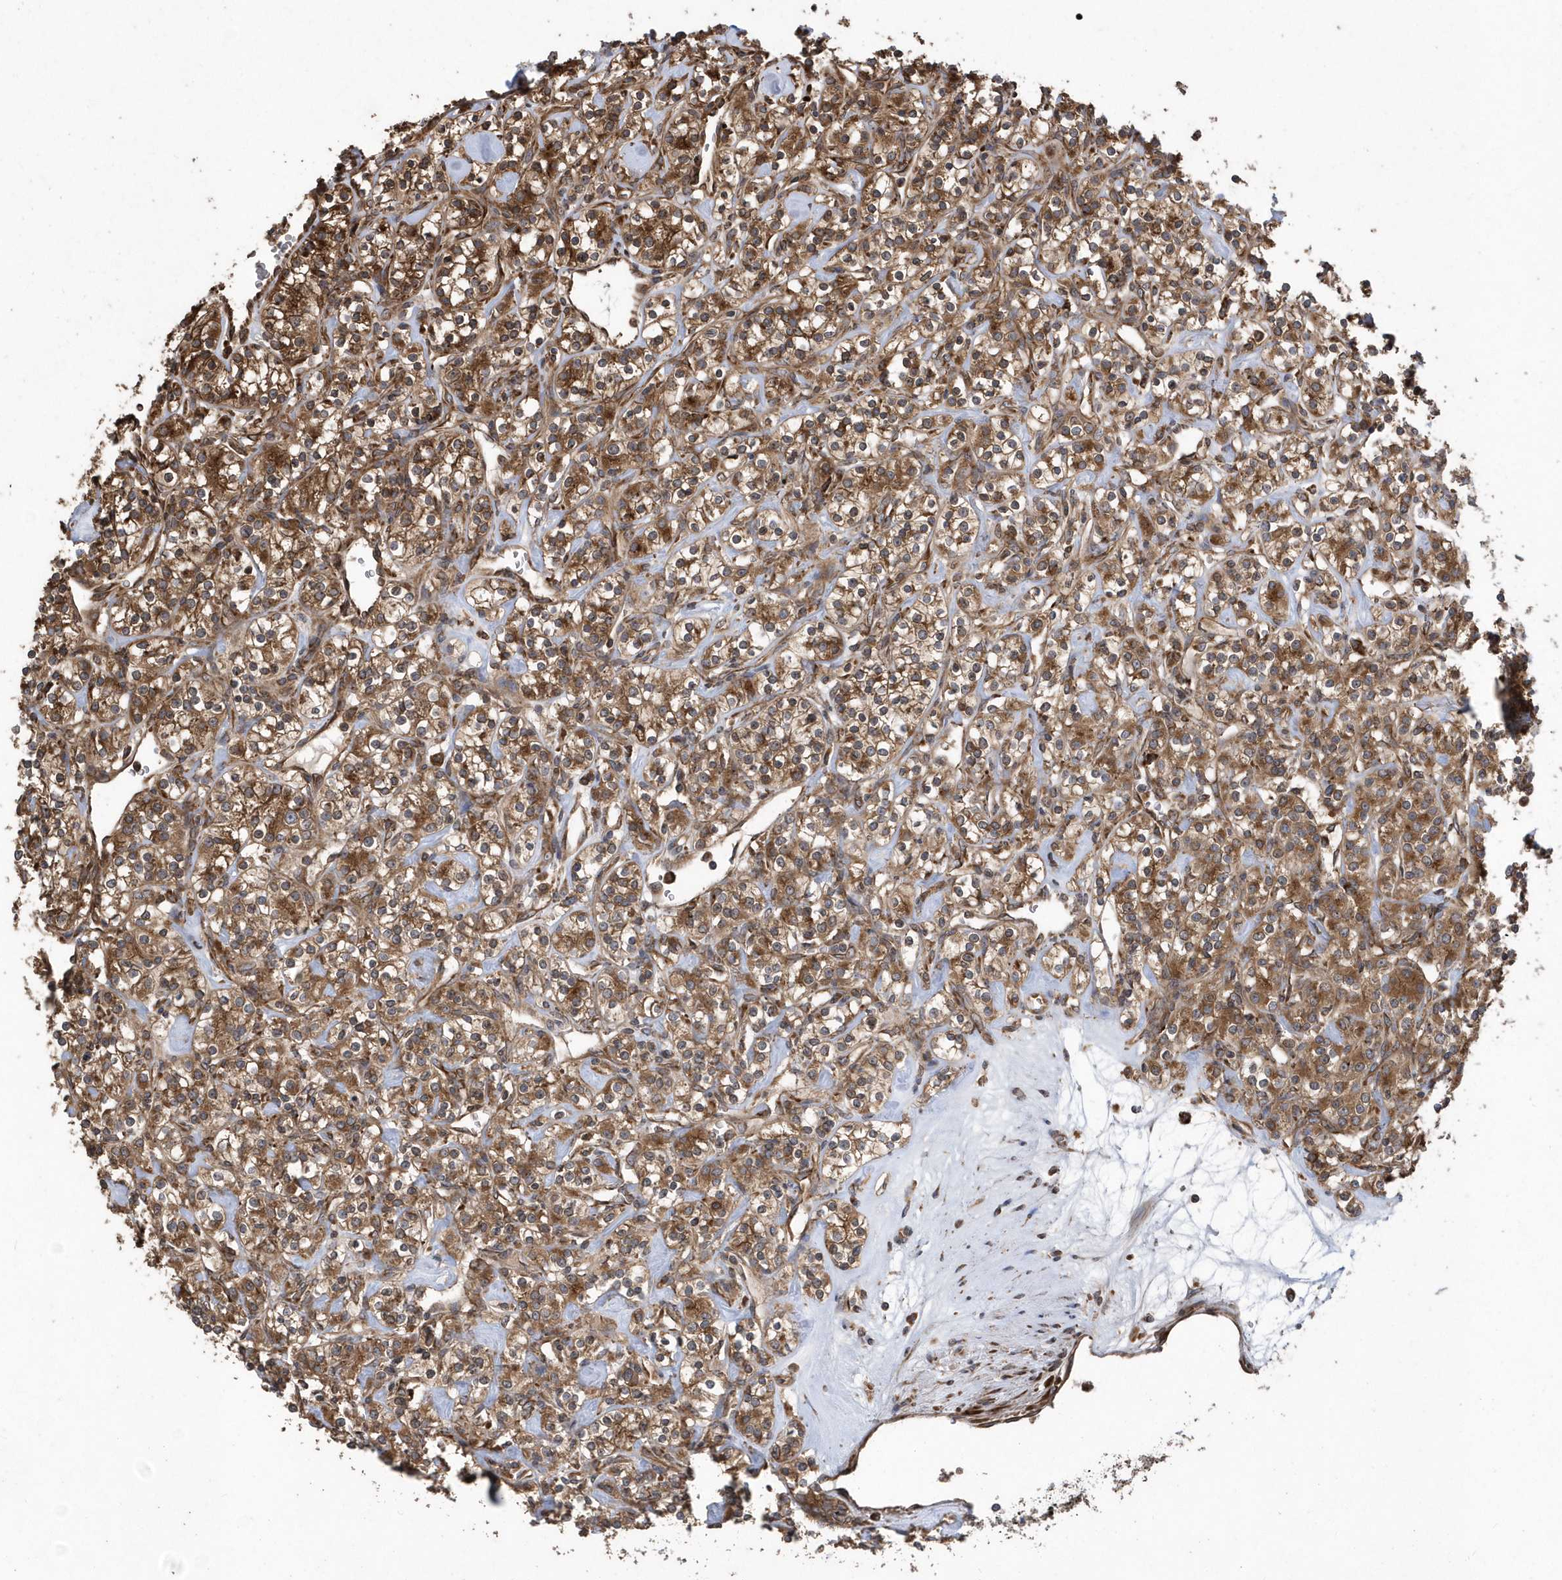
{"staining": {"intensity": "moderate", "quantity": ">75%", "location": "cytoplasmic/membranous"}, "tissue": "renal cancer", "cell_type": "Tumor cells", "image_type": "cancer", "snomed": [{"axis": "morphology", "description": "Adenocarcinoma, NOS"}, {"axis": "topography", "description": "Kidney"}], "caption": "Protein staining demonstrates moderate cytoplasmic/membranous positivity in about >75% of tumor cells in renal cancer.", "gene": "WASHC5", "patient": {"sex": "male", "age": 77}}